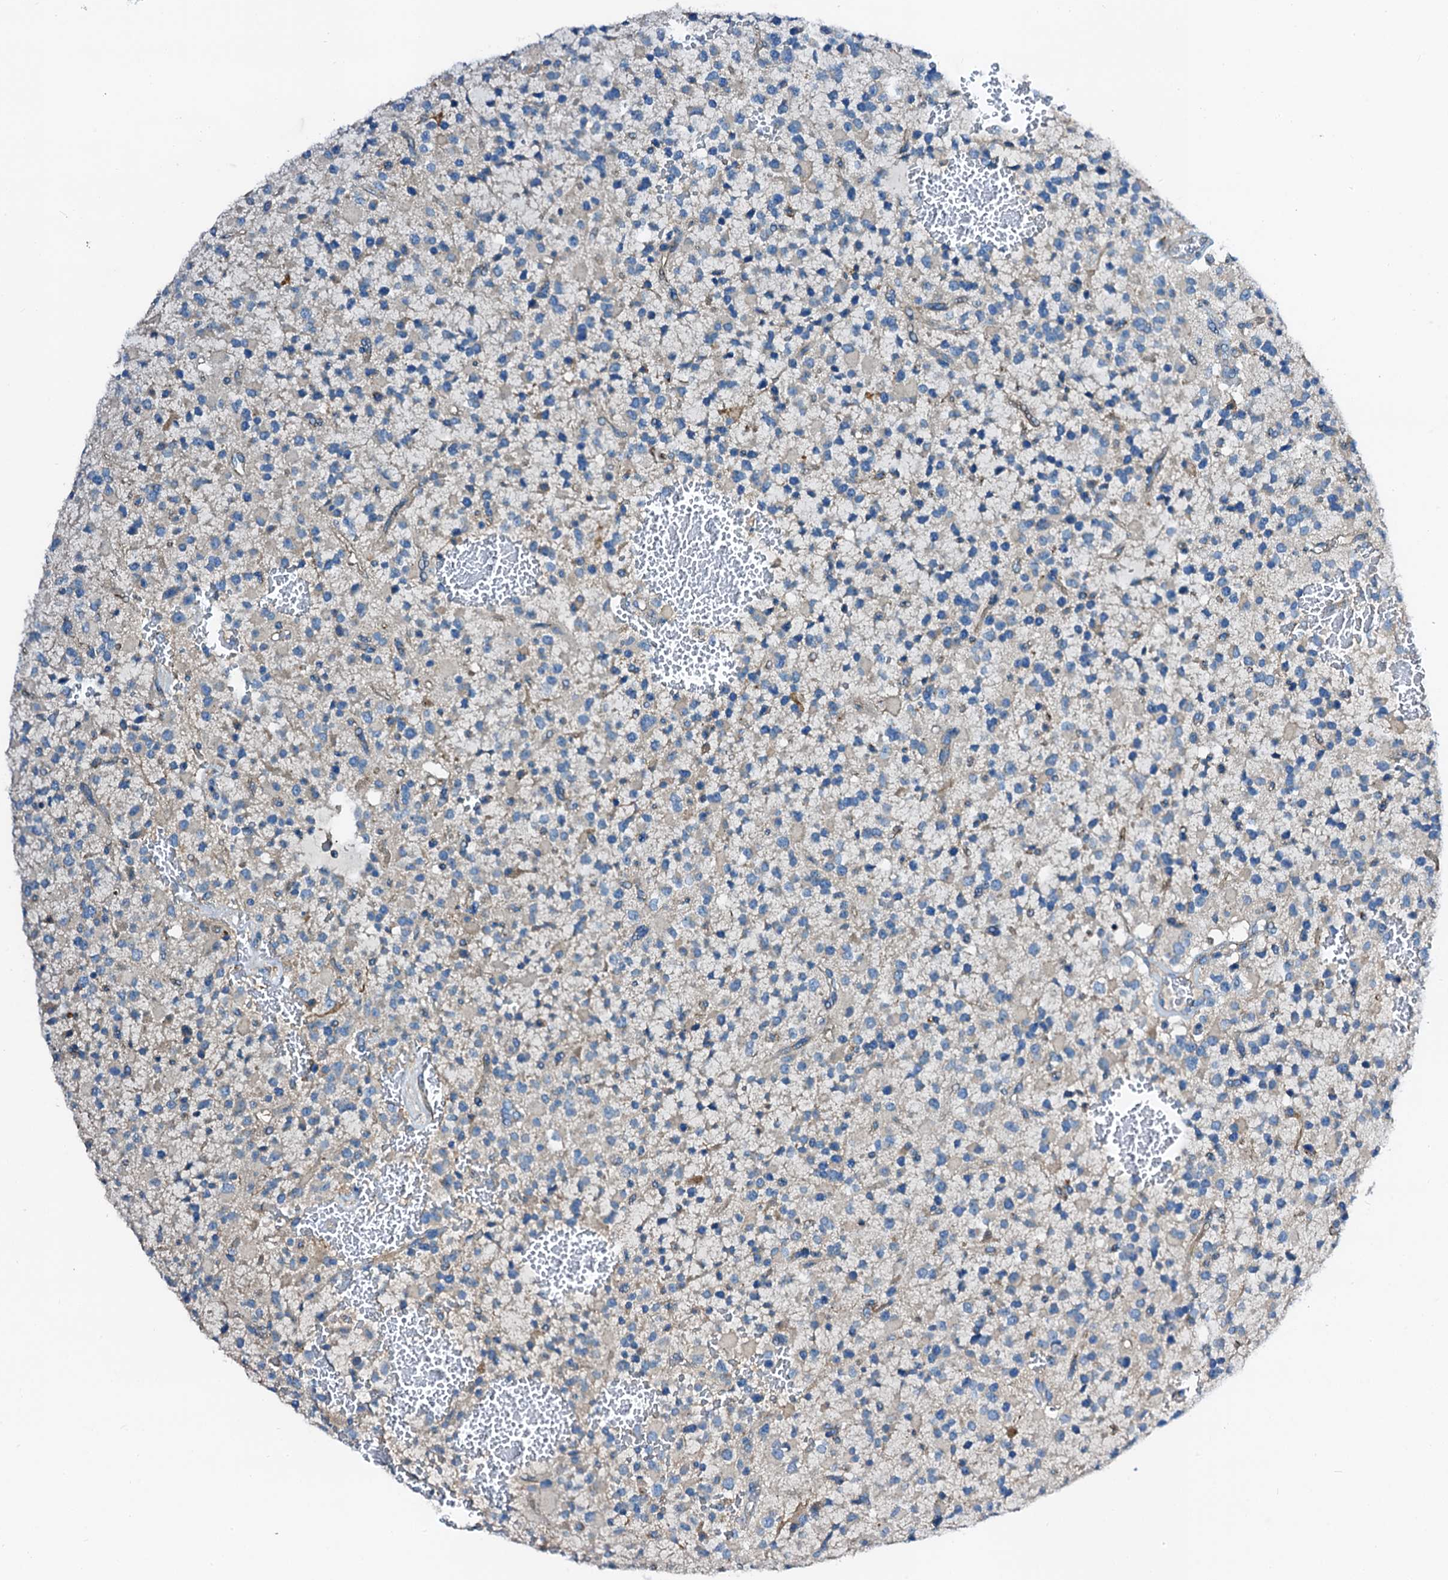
{"staining": {"intensity": "negative", "quantity": "none", "location": "none"}, "tissue": "glioma", "cell_type": "Tumor cells", "image_type": "cancer", "snomed": [{"axis": "morphology", "description": "Glioma, malignant, High grade"}, {"axis": "topography", "description": "Brain"}], "caption": "A high-resolution micrograph shows IHC staining of glioma, which shows no significant positivity in tumor cells. (DAB IHC with hematoxylin counter stain).", "gene": "FIBIN", "patient": {"sex": "male", "age": 34}}